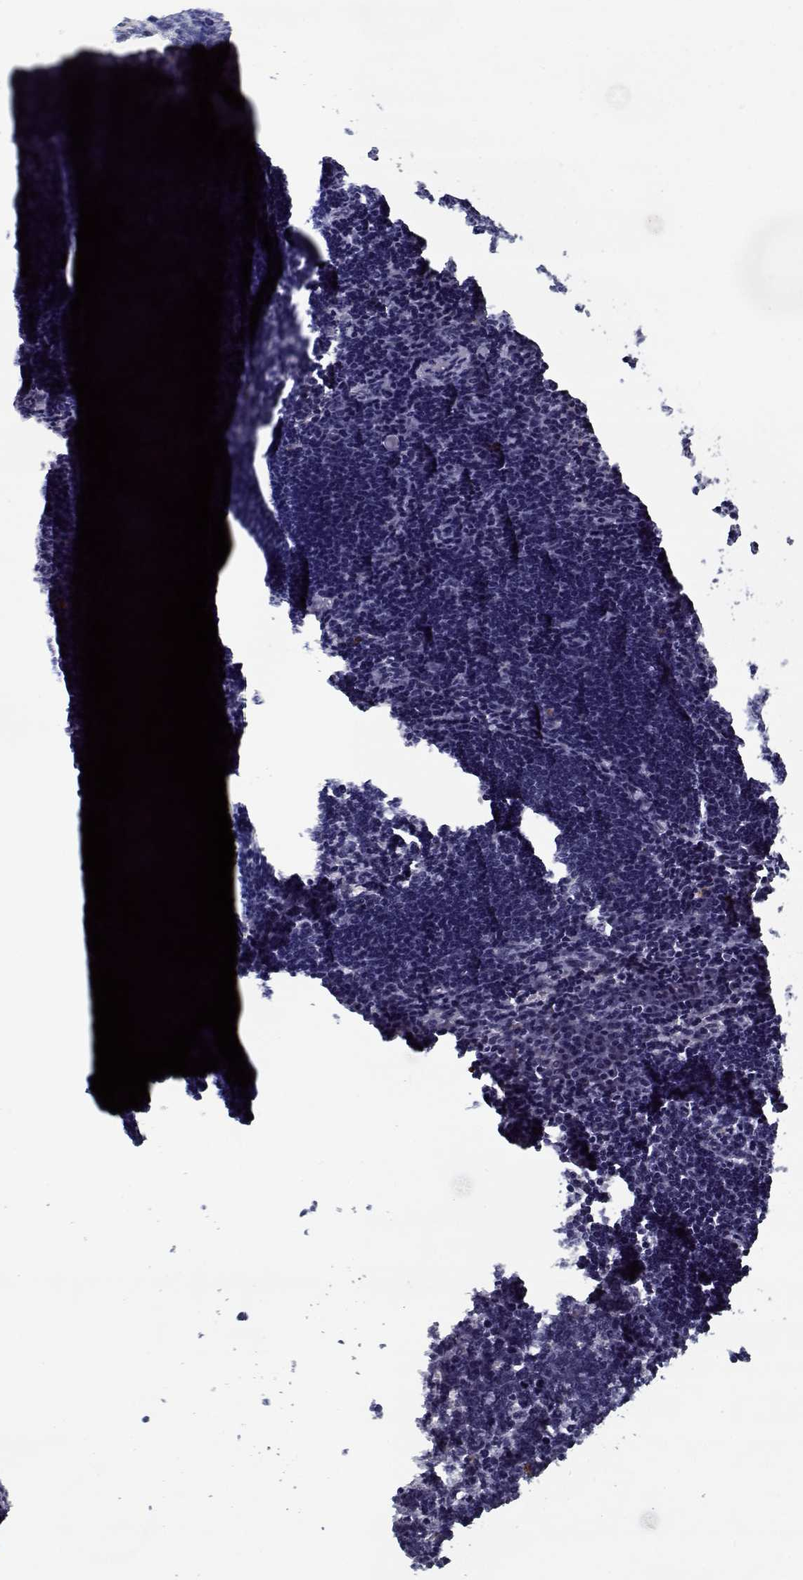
{"staining": {"intensity": "negative", "quantity": "none", "location": "none"}, "tissue": "lymph node", "cell_type": "Germinal center cells", "image_type": "normal", "snomed": [{"axis": "morphology", "description": "Normal tissue, NOS"}, {"axis": "topography", "description": "Lymph node"}], "caption": "IHC image of benign human lymph node stained for a protein (brown), which displays no positivity in germinal center cells. Nuclei are stained in blue.", "gene": "NLK", "patient": {"sex": "male", "age": 55}}